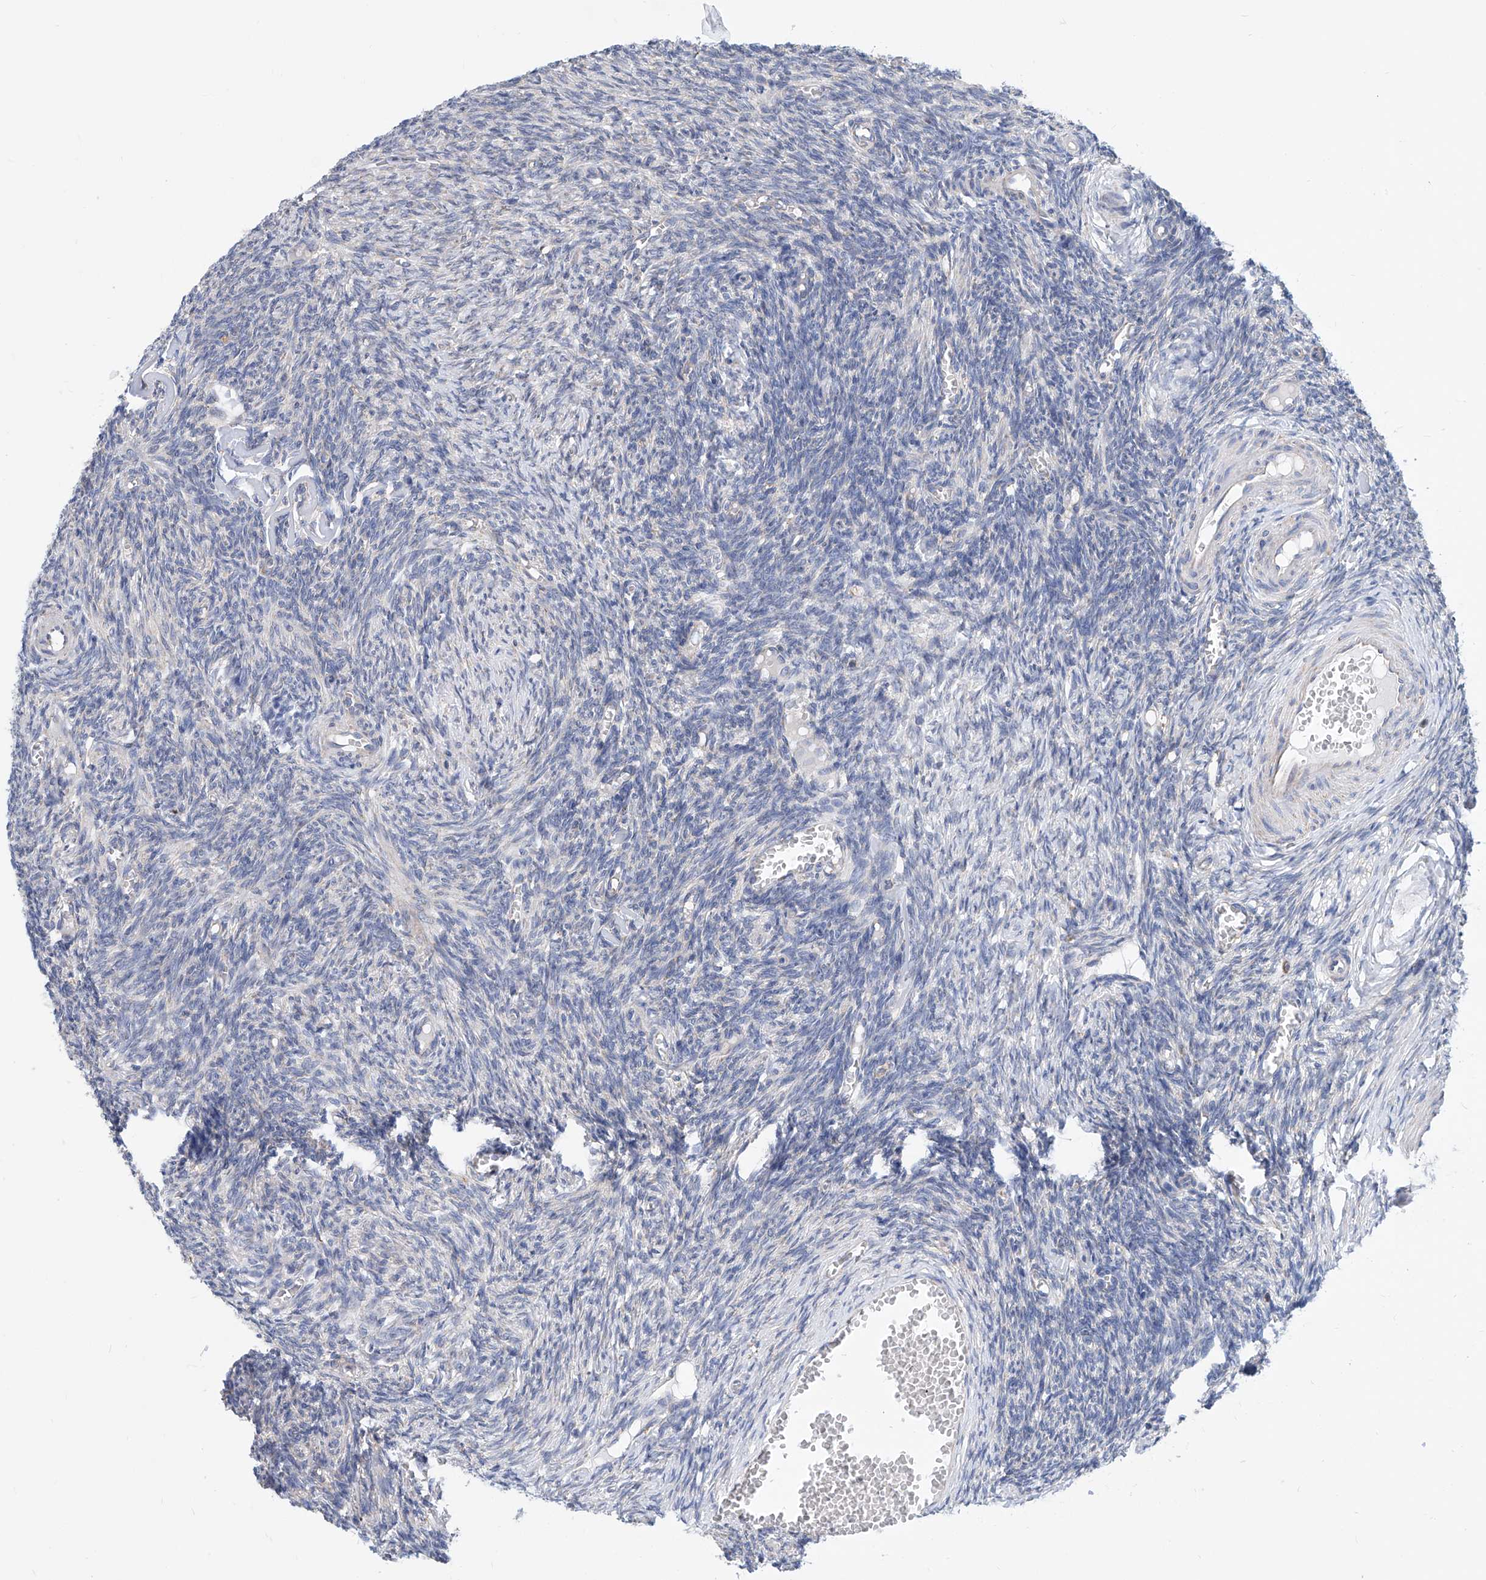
{"staining": {"intensity": "negative", "quantity": "none", "location": "none"}, "tissue": "ovary", "cell_type": "Ovarian stroma cells", "image_type": "normal", "snomed": [{"axis": "morphology", "description": "Normal tissue, NOS"}, {"axis": "topography", "description": "Ovary"}], "caption": "Ovarian stroma cells are negative for brown protein staining in benign ovary. The staining is performed using DAB (3,3'-diaminobenzidine) brown chromogen with nuclei counter-stained in using hematoxylin.", "gene": "MAD2L1", "patient": {"sex": "female", "age": 27}}